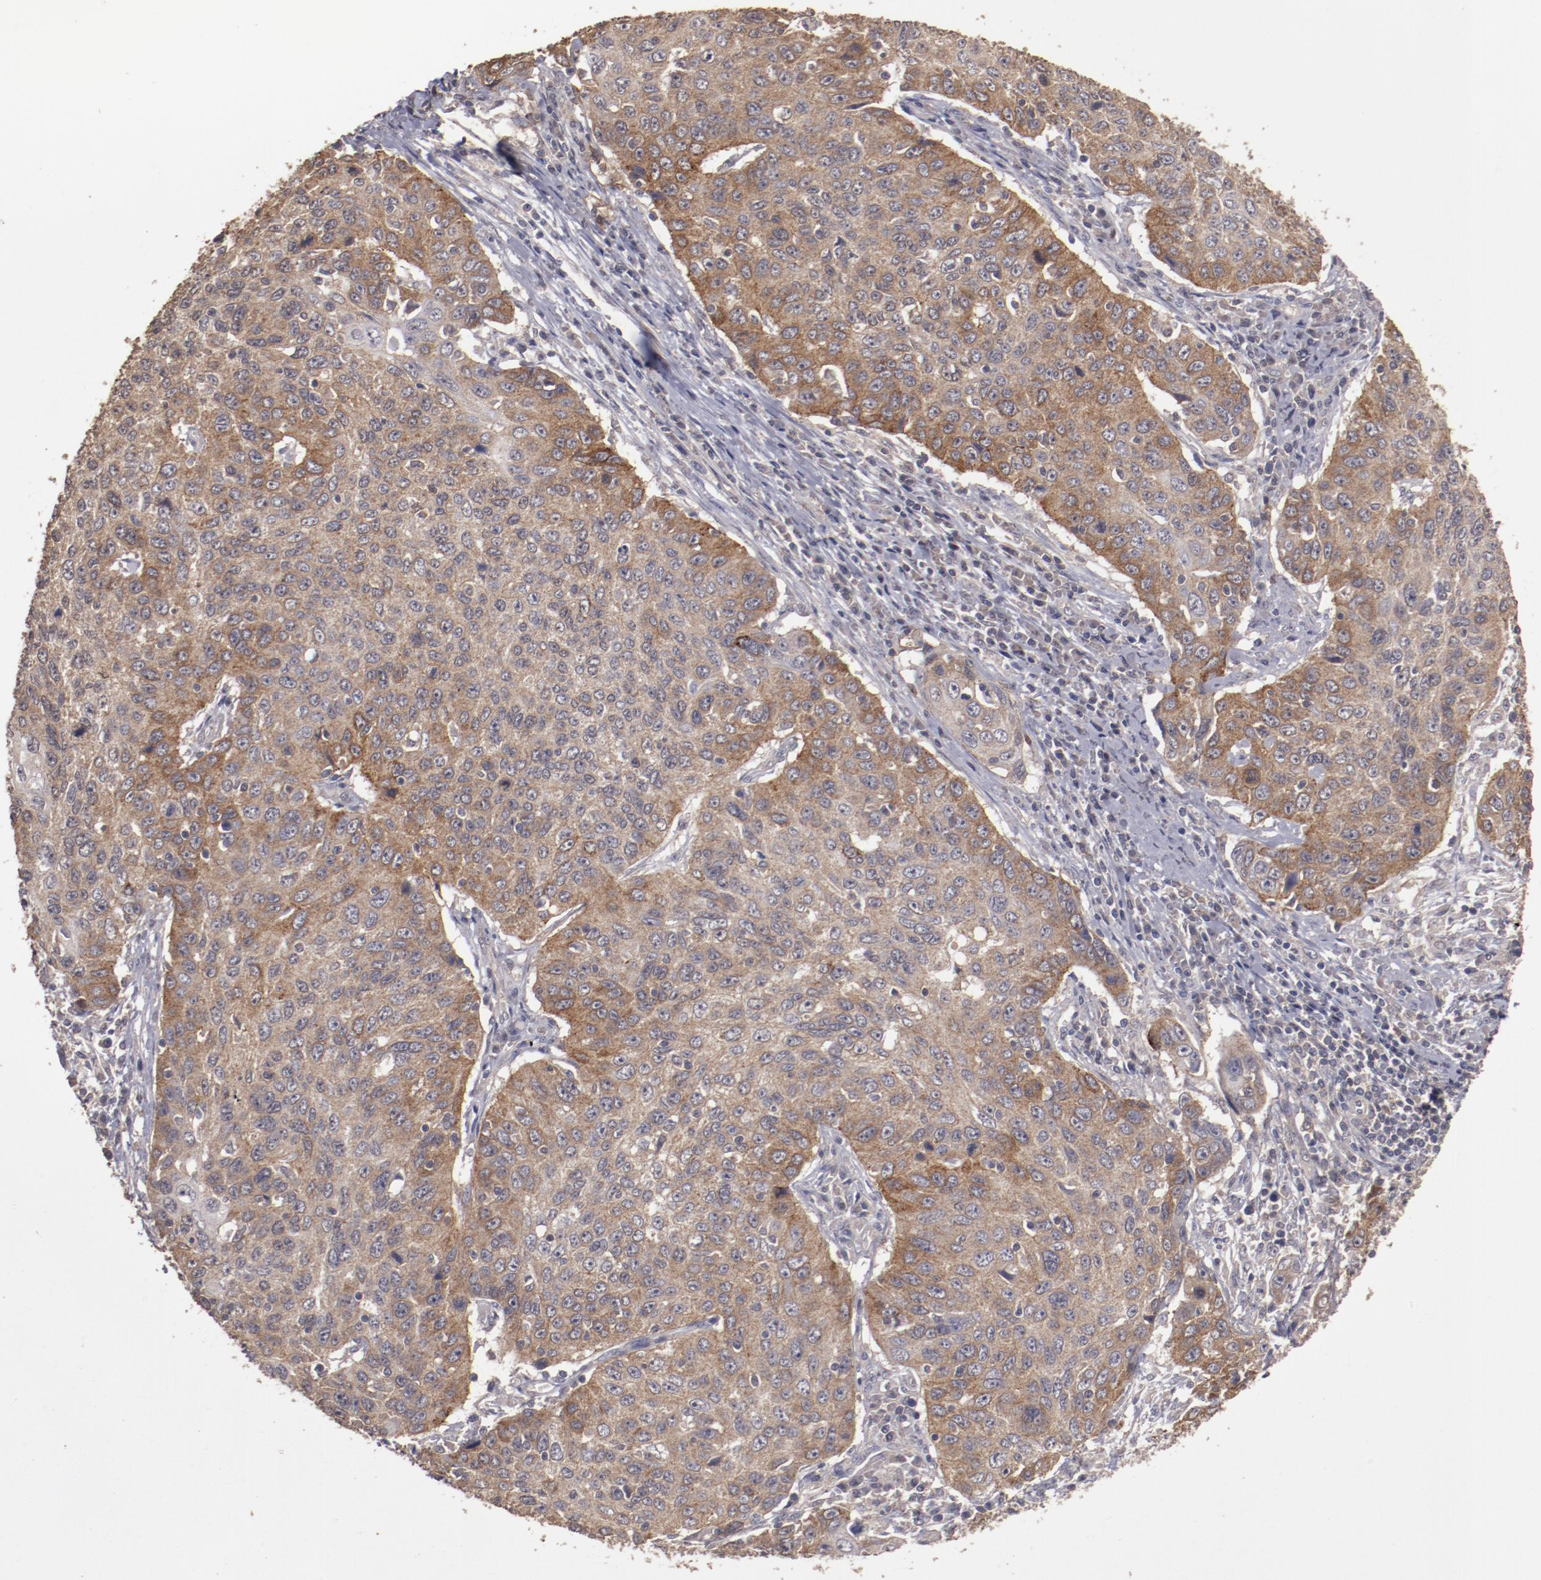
{"staining": {"intensity": "moderate", "quantity": ">75%", "location": "cytoplasmic/membranous"}, "tissue": "cervical cancer", "cell_type": "Tumor cells", "image_type": "cancer", "snomed": [{"axis": "morphology", "description": "Squamous cell carcinoma, NOS"}, {"axis": "topography", "description": "Cervix"}], "caption": "The micrograph exhibits a brown stain indicating the presence of a protein in the cytoplasmic/membranous of tumor cells in cervical squamous cell carcinoma.", "gene": "FAT1", "patient": {"sex": "female", "age": 53}}